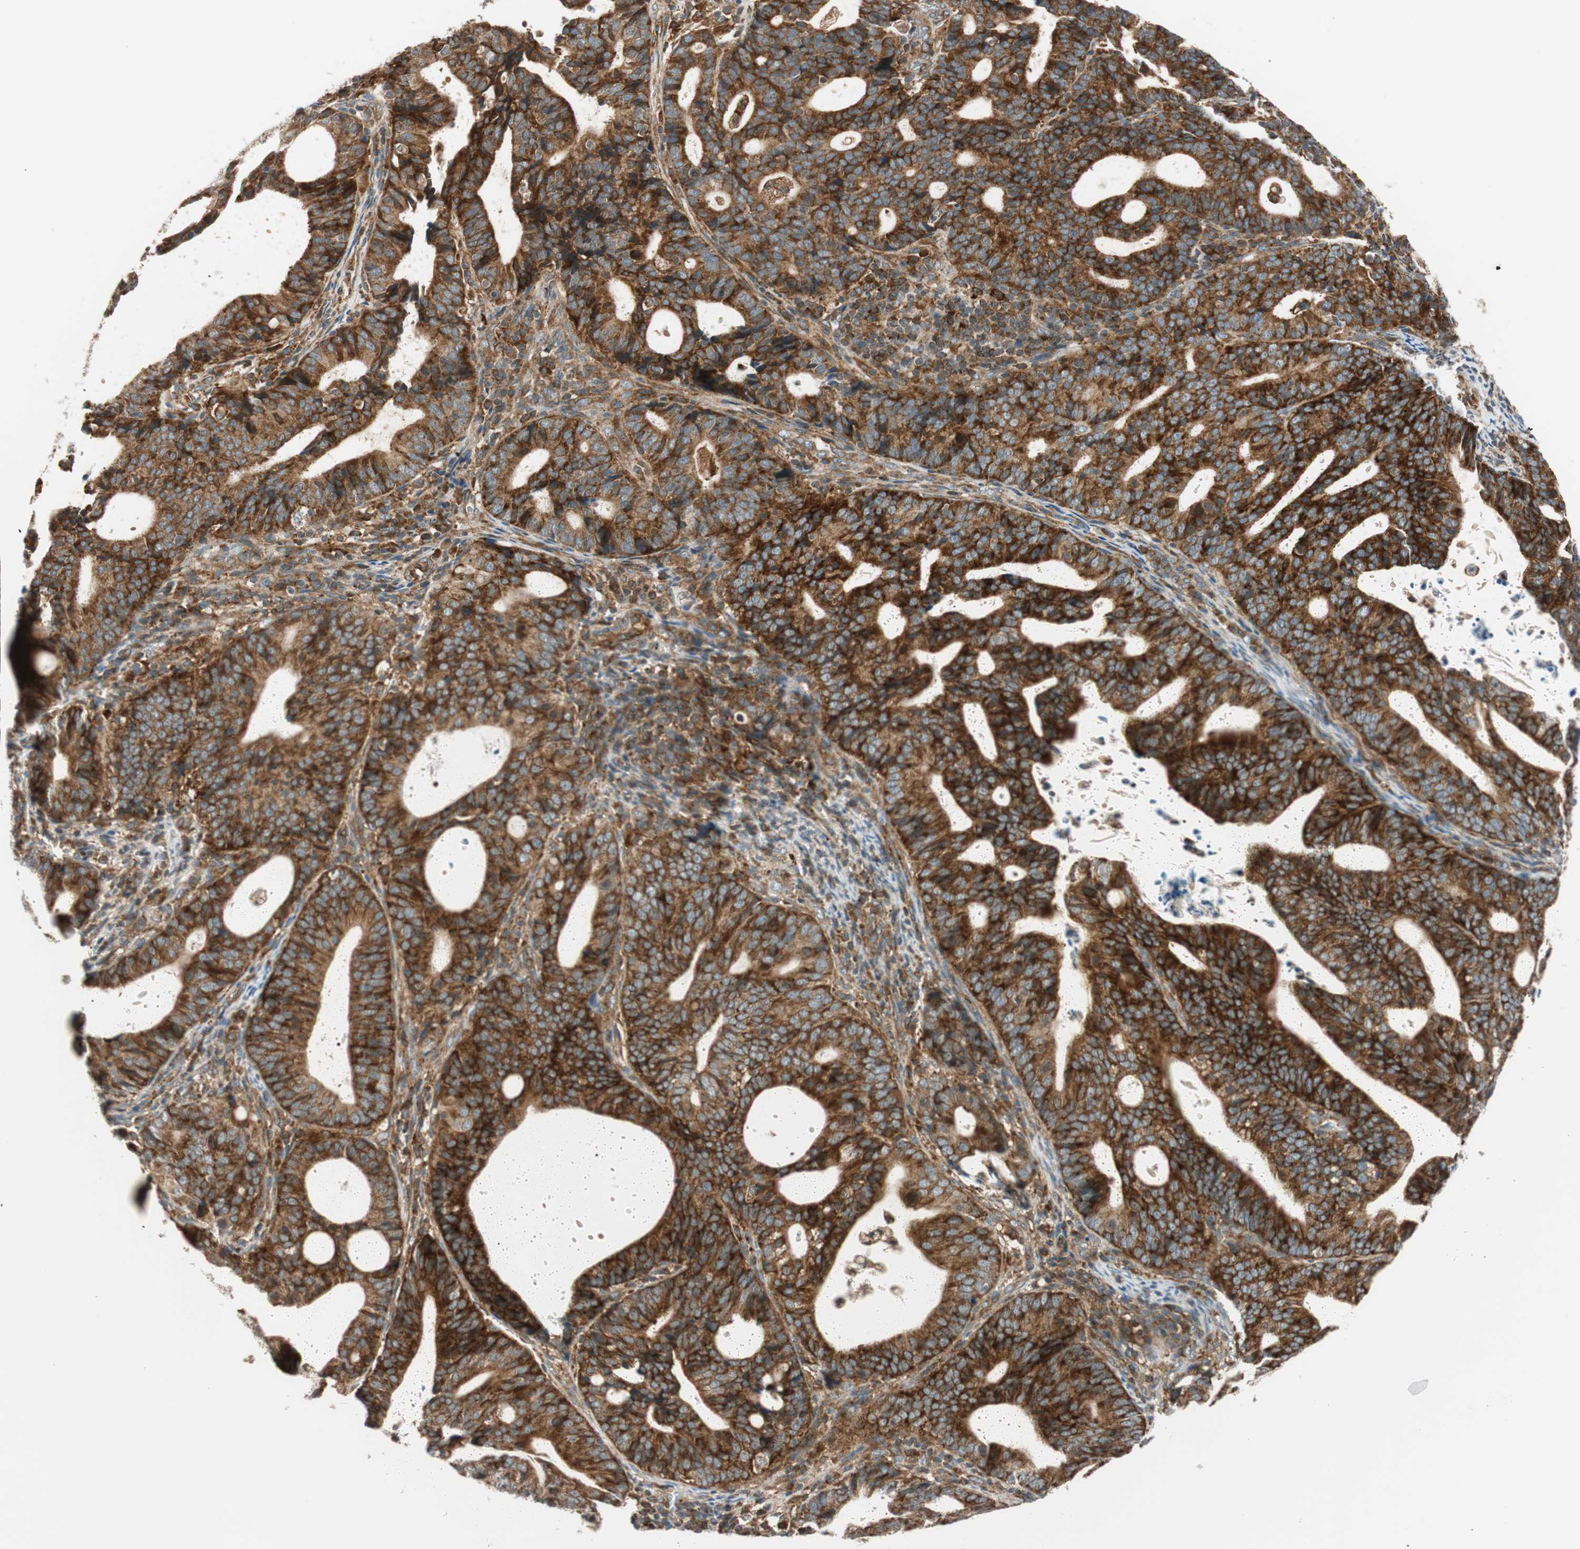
{"staining": {"intensity": "strong", "quantity": ">75%", "location": "cytoplasmic/membranous"}, "tissue": "endometrial cancer", "cell_type": "Tumor cells", "image_type": "cancer", "snomed": [{"axis": "morphology", "description": "Adenocarcinoma, NOS"}, {"axis": "topography", "description": "Uterus"}], "caption": "Immunohistochemical staining of endometrial cancer displays strong cytoplasmic/membranous protein staining in approximately >75% of tumor cells.", "gene": "ABI1", "patient": {"sex": "female", "age": 83}}